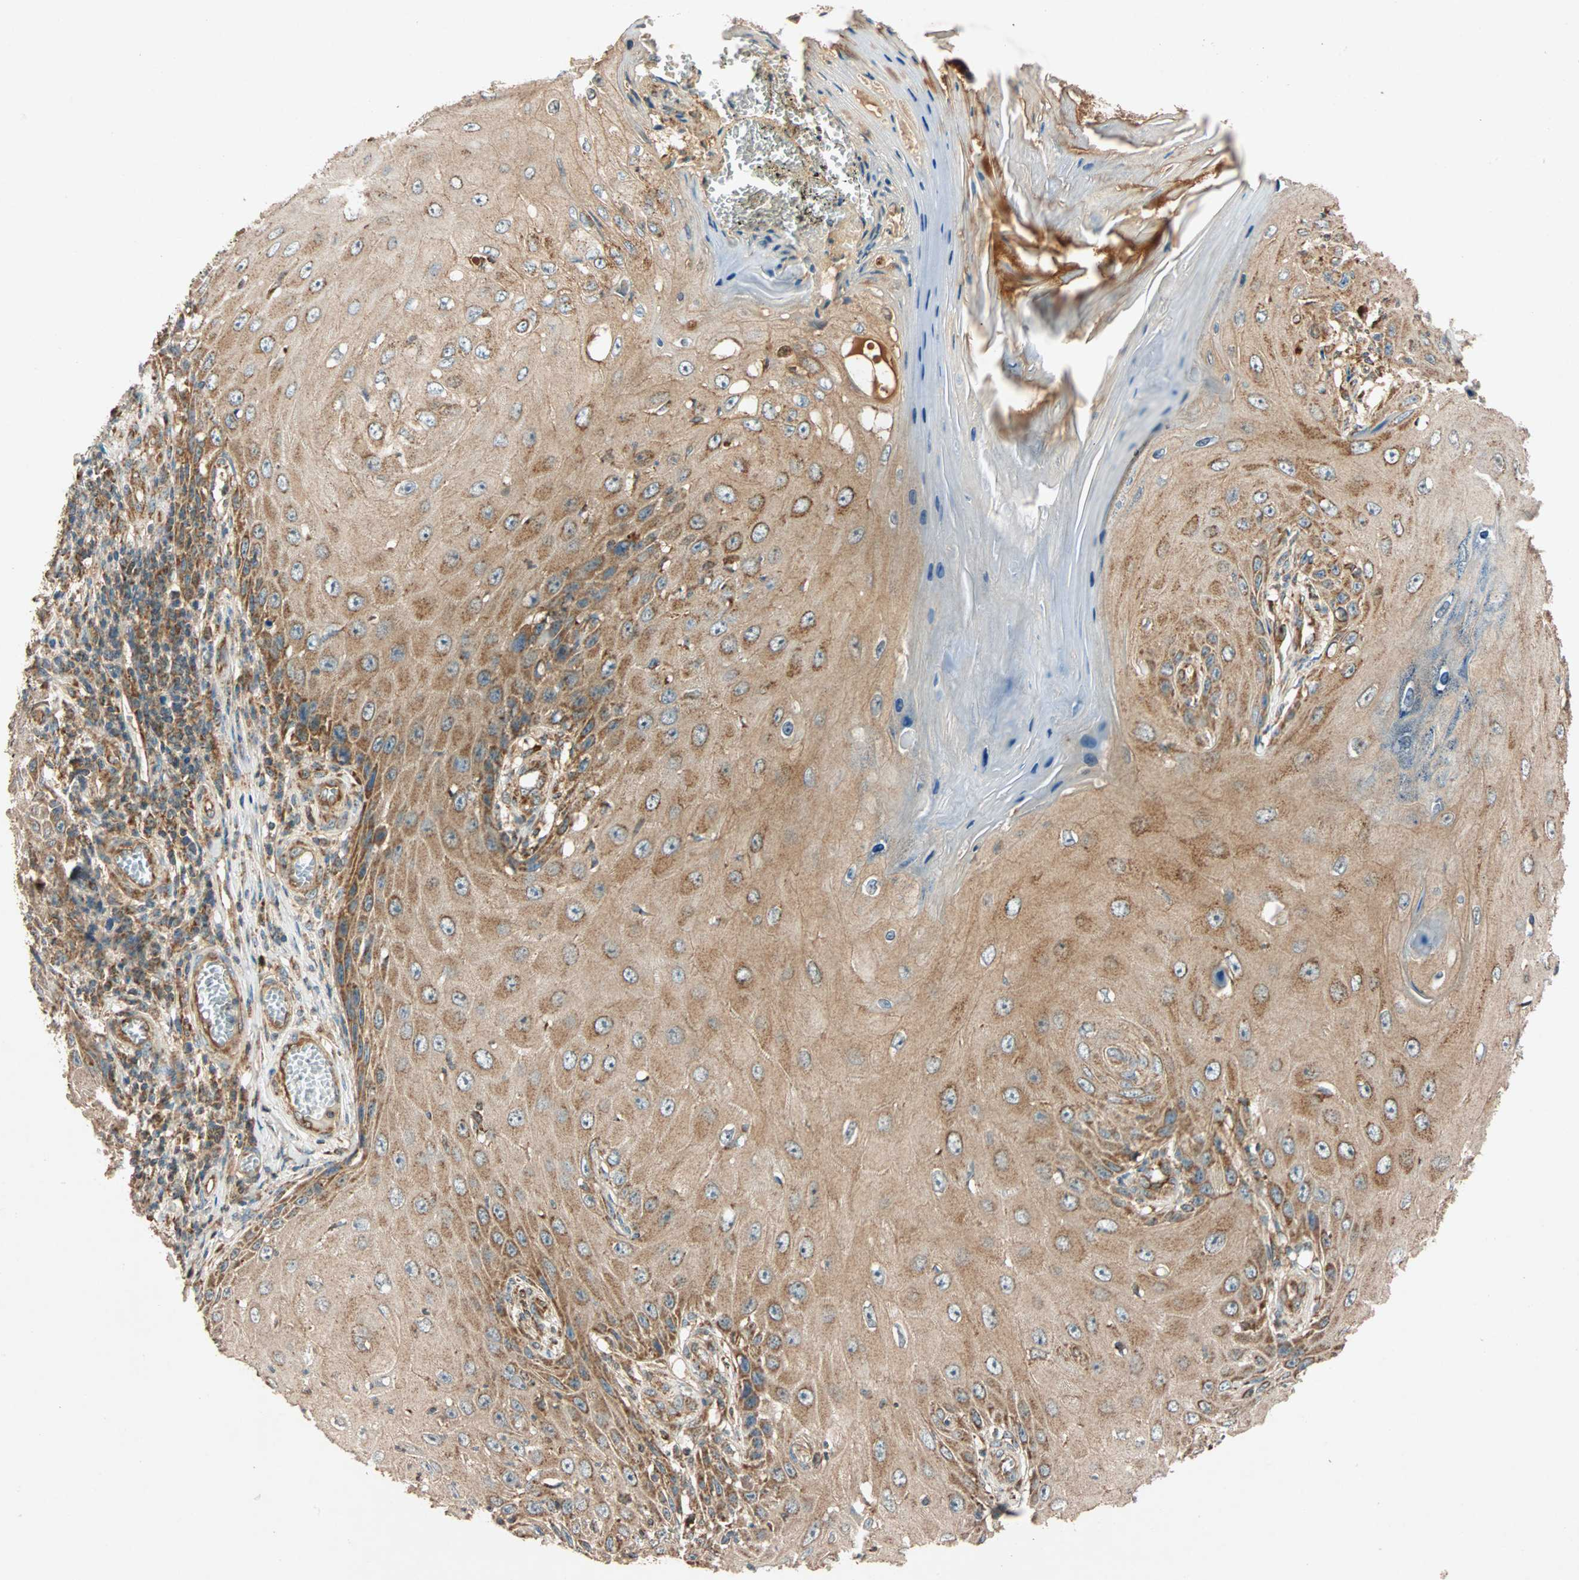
{"staining": {"intensity": "moderate", "quantity": ">75%", "location": "cytoplasmic/membranous"}, "tissue": "skin cancer", "cell_type": "Tumor cells", "image_type": "cancer", "snomed": [{"axis": "morphology", "description": "Squamous cell carcinoma, NOS"}, {"axis": "topography", "description": "Skin"}], "caption": "Moderate cytoplasmic/membranous positivity is identified in approximately >75% of tumor cells in skin cancer (squamous cell carcinoma).", "gene": "MAPK1", "patient": {"sex": "female", "age": 73}}